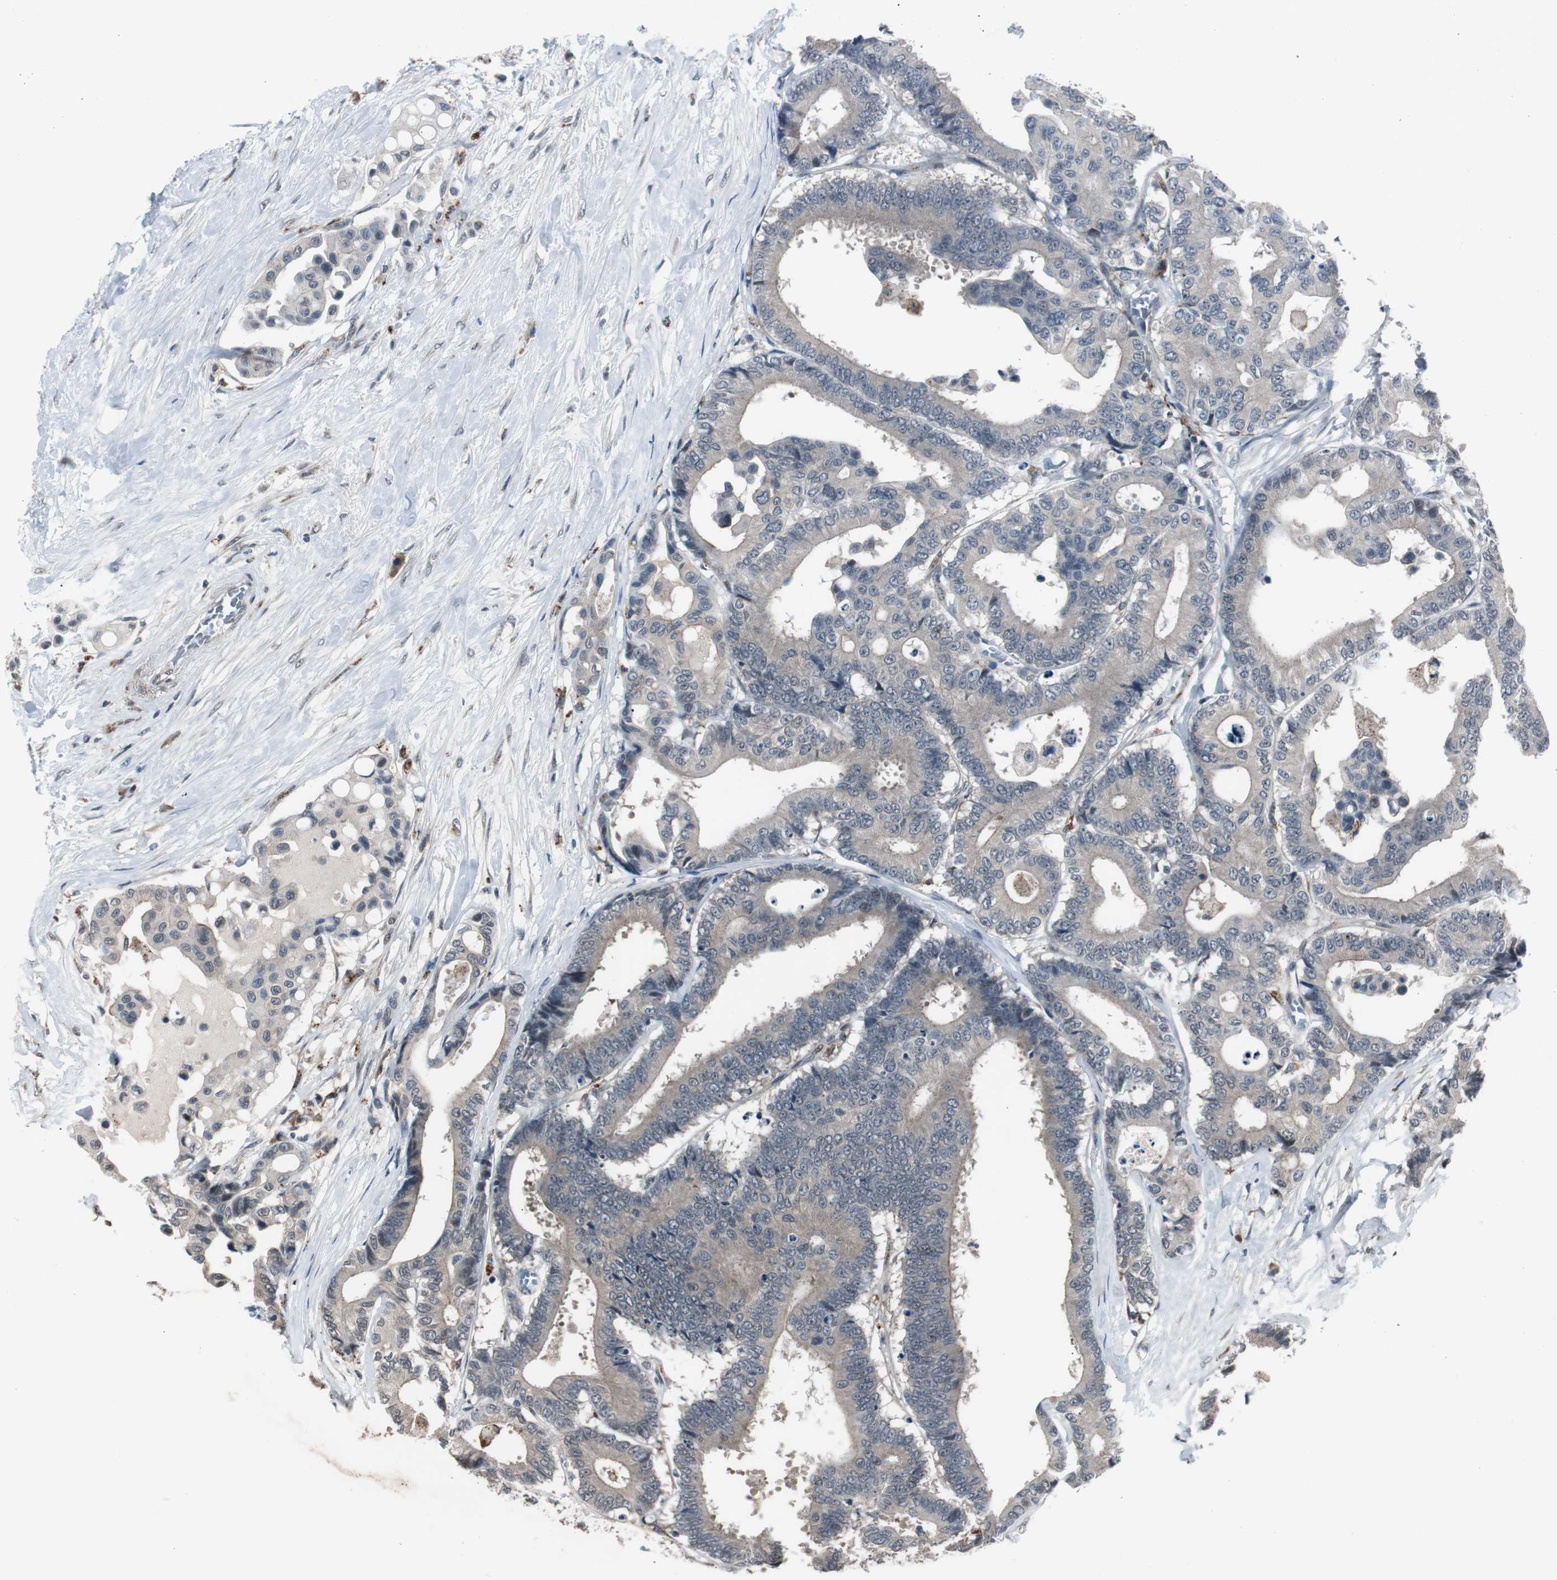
{"staining": {"intensity": "weak", "quantity": "<25%", "location": "cytoplasmic/membranous"}, "tissue": "colorectal cancer", "cell_type": "Tumor cells", "image_type": "cancer", "snomed": [{"axis": "morphology", "description": "Normal tissue, NOS"}, {"axis": "morphology", "description": "Adenocarcinoma, NOS"}, {"axis": "topography", "description": "Colon"}], "caption": "Image shows no protein positivity in tumor cells of colorectal adenocarcinoma tissue. (DAB immunohistochemistry visualized using brightfield microscopy, high magnification).", "gene": "BOLA1", "patient": {"sex": "male", "age": 82}}